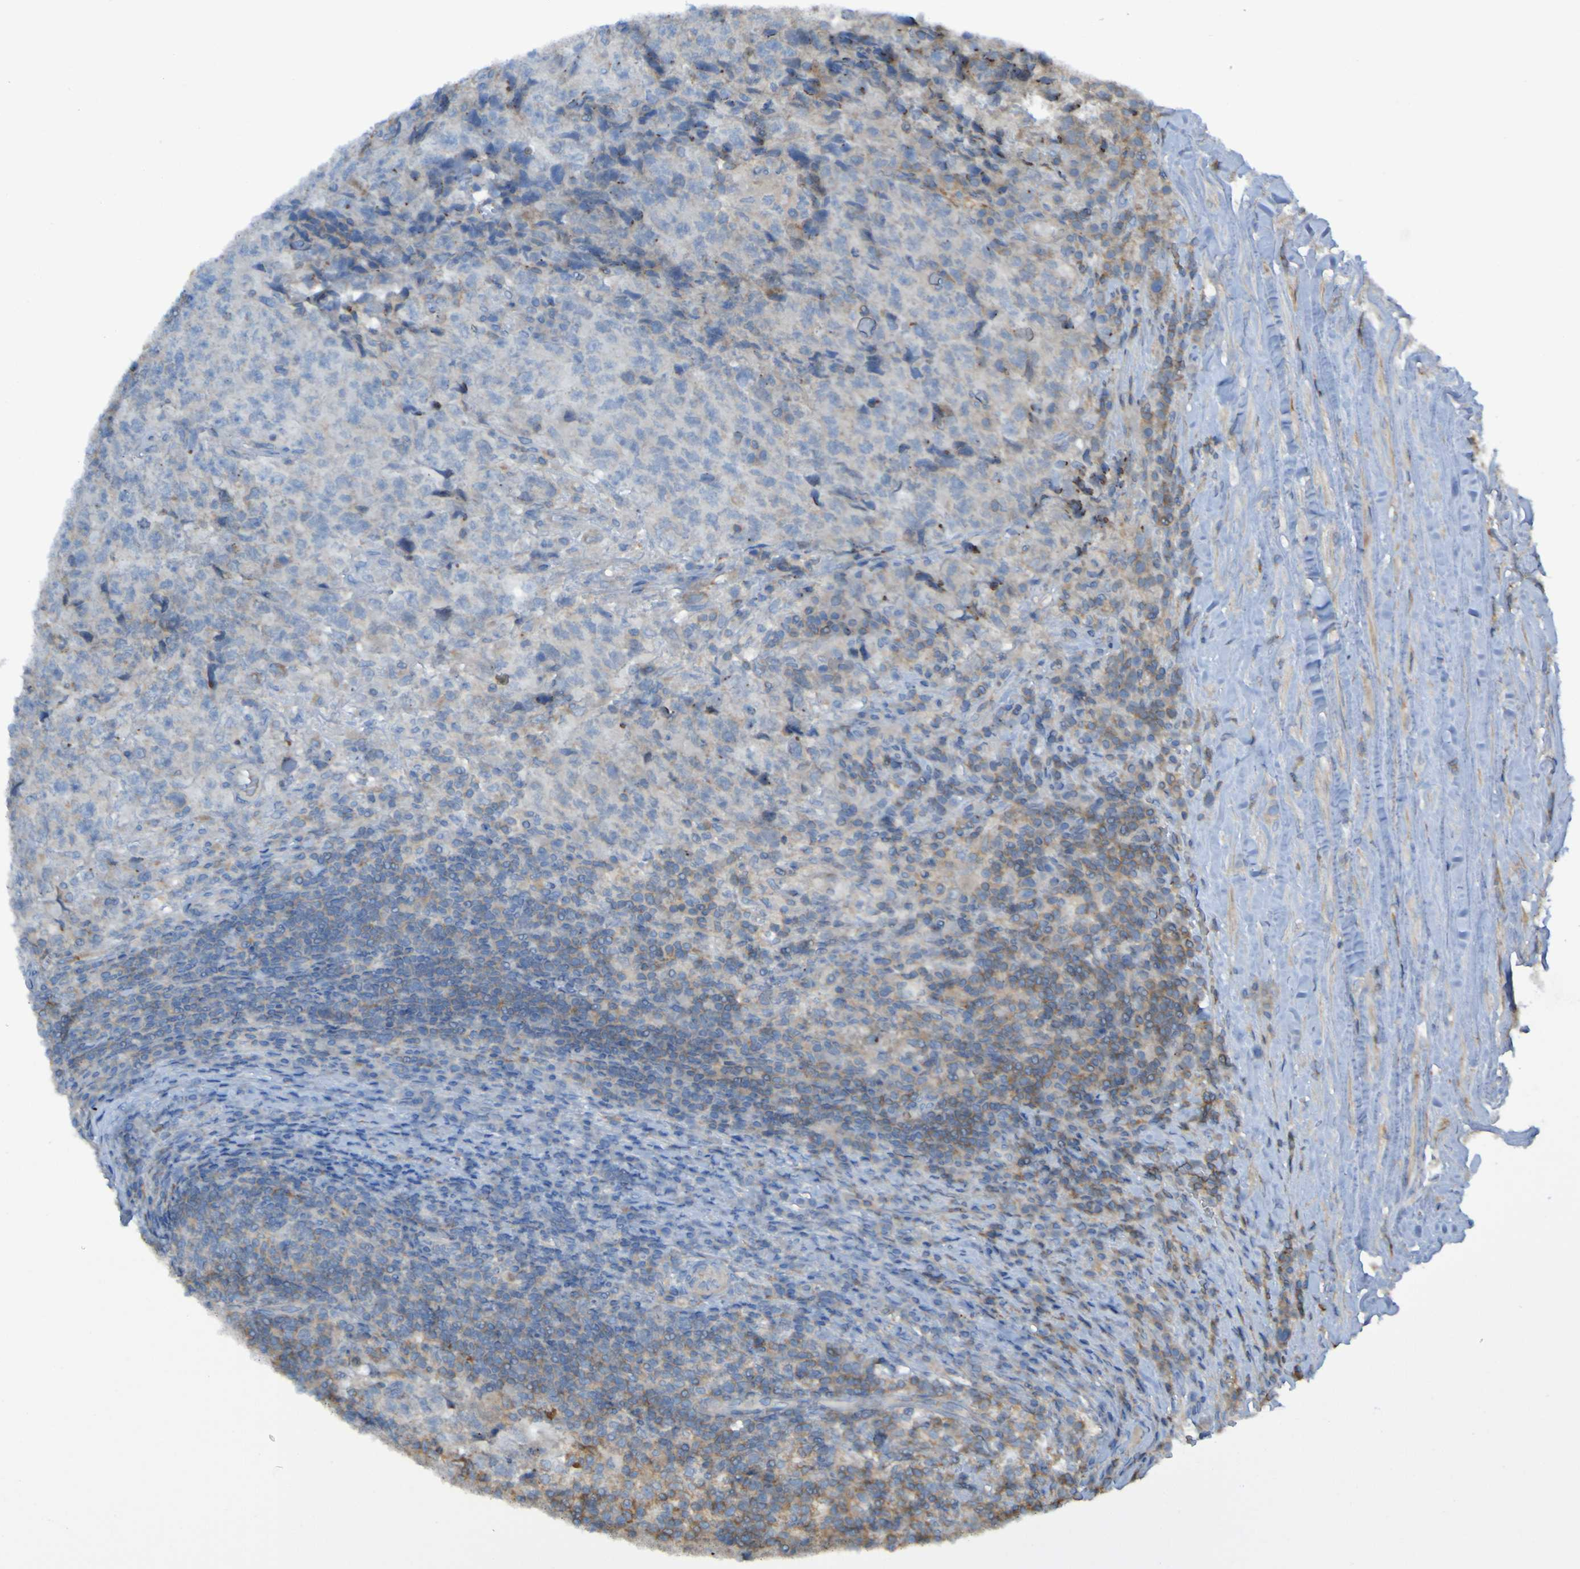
{"staining": {"intensity": "negative", "quantity": "none", "location": "none"}, "tissue": "testis cancer", "cell_type": "Tumor cells", "image_type": "cancer", "snomed": [{"axis": "morphology", "description": "Necrosis, NOS"}, {"axis": "morphology", "description": "Carcinoma, Embryonal, NOS"}, {"axis": "topography", "description": "Testis"}], "caption": "Protein analysis of testis cancer (embryonal carcinoma) shows no significant positivity in tumor cells.", "gene": "PDGFB", "patient": {"sex": "male", "age": 19}}